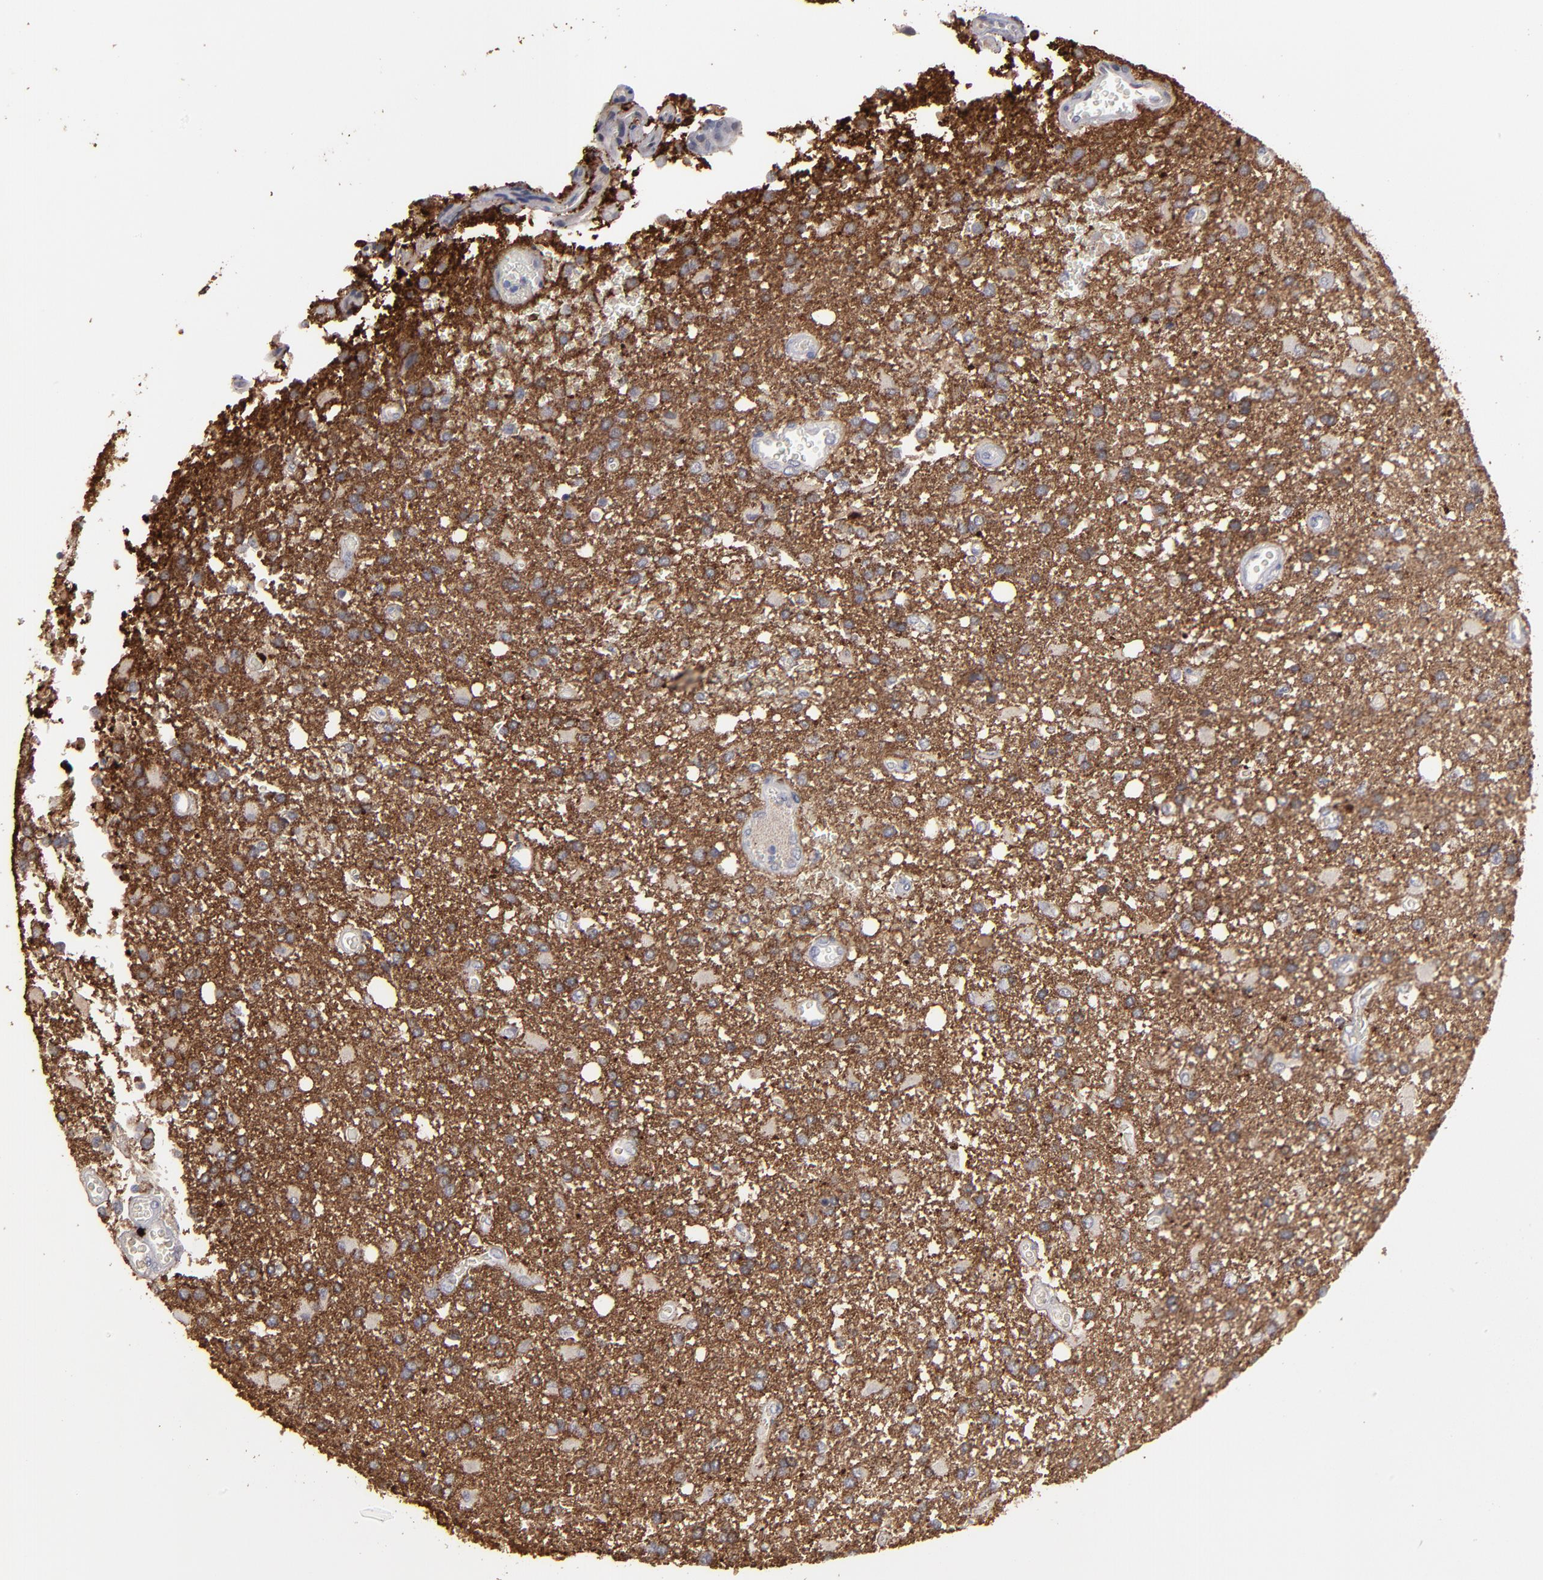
{"staining": {"intensity": "weak", "quantity": "25%-75%", "location": "cytoplasmic/membranous"}, "tissue": "glioma", "cell_type": "Tumor cells", "image_type": "cancer", "snomed": [{"axis": "morphology", "description": "Glioma, malignant, High grade"}, {"axis": "topography", "description": "Cerebral cortex"}], "caption": "DAB (3,3'-diaminobenzidine) immunohistochemical staining of glioma exhibits weak cytoplasmic/membranous protein expression in approximately 25%-75% of tumor cells. The protein is stained brown, and the nuclei are stained in blue (DAB (3,3'-diaminobenzidine) IHC with brightfield microscopy, high magnification).", "gene": "GPM6B", "patient": {"sex": "male", "age": 79}}